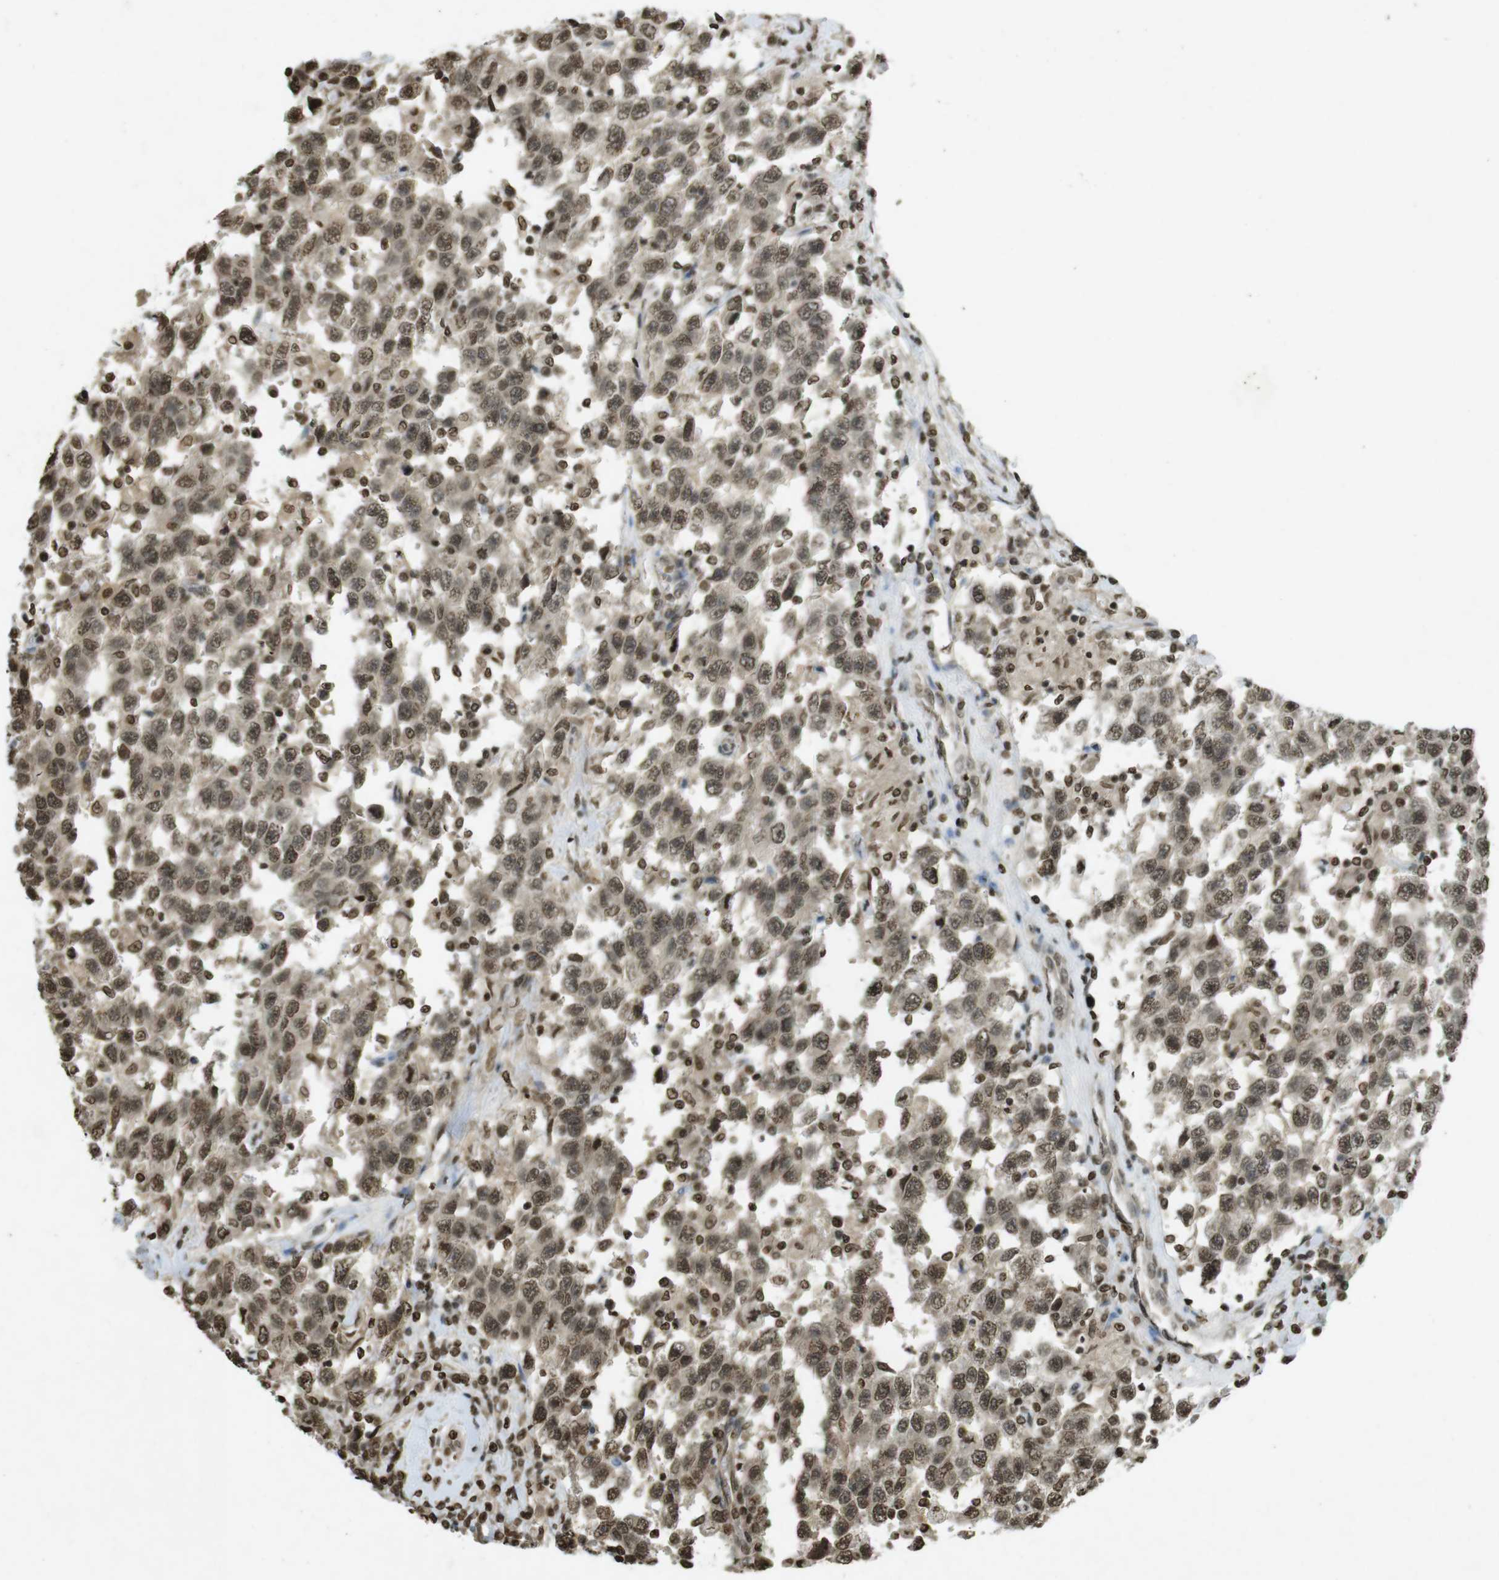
{"staining": {"intensity": "moderate", "quantity": ">75%", "location": "cytoplasmic/membranous,nuclear"}, "tissue": "testis cancer", "cell_type": "Tumor cells", "image_type": "cancer", "snomed": [{"axis": "morphology", "description": "Seminoma, NOS"}, {"axis": "topography", "description": "Testis"}], "caption": "Immunohistochemistry staining of testis seminoma, which reveals medium levels of moderate cytoplasmic/membranous and nuclear expression in approximately >75% of tumor cells indicating moderate cytoplasmic/membranous and nuclear protein positivity. The staining was performed using DAB (brown) for protein detection and nuclei were counterstained in hematoxylin (blue).", "gene": "ORC4", "patient": {"sex": "male", "age": 41}}